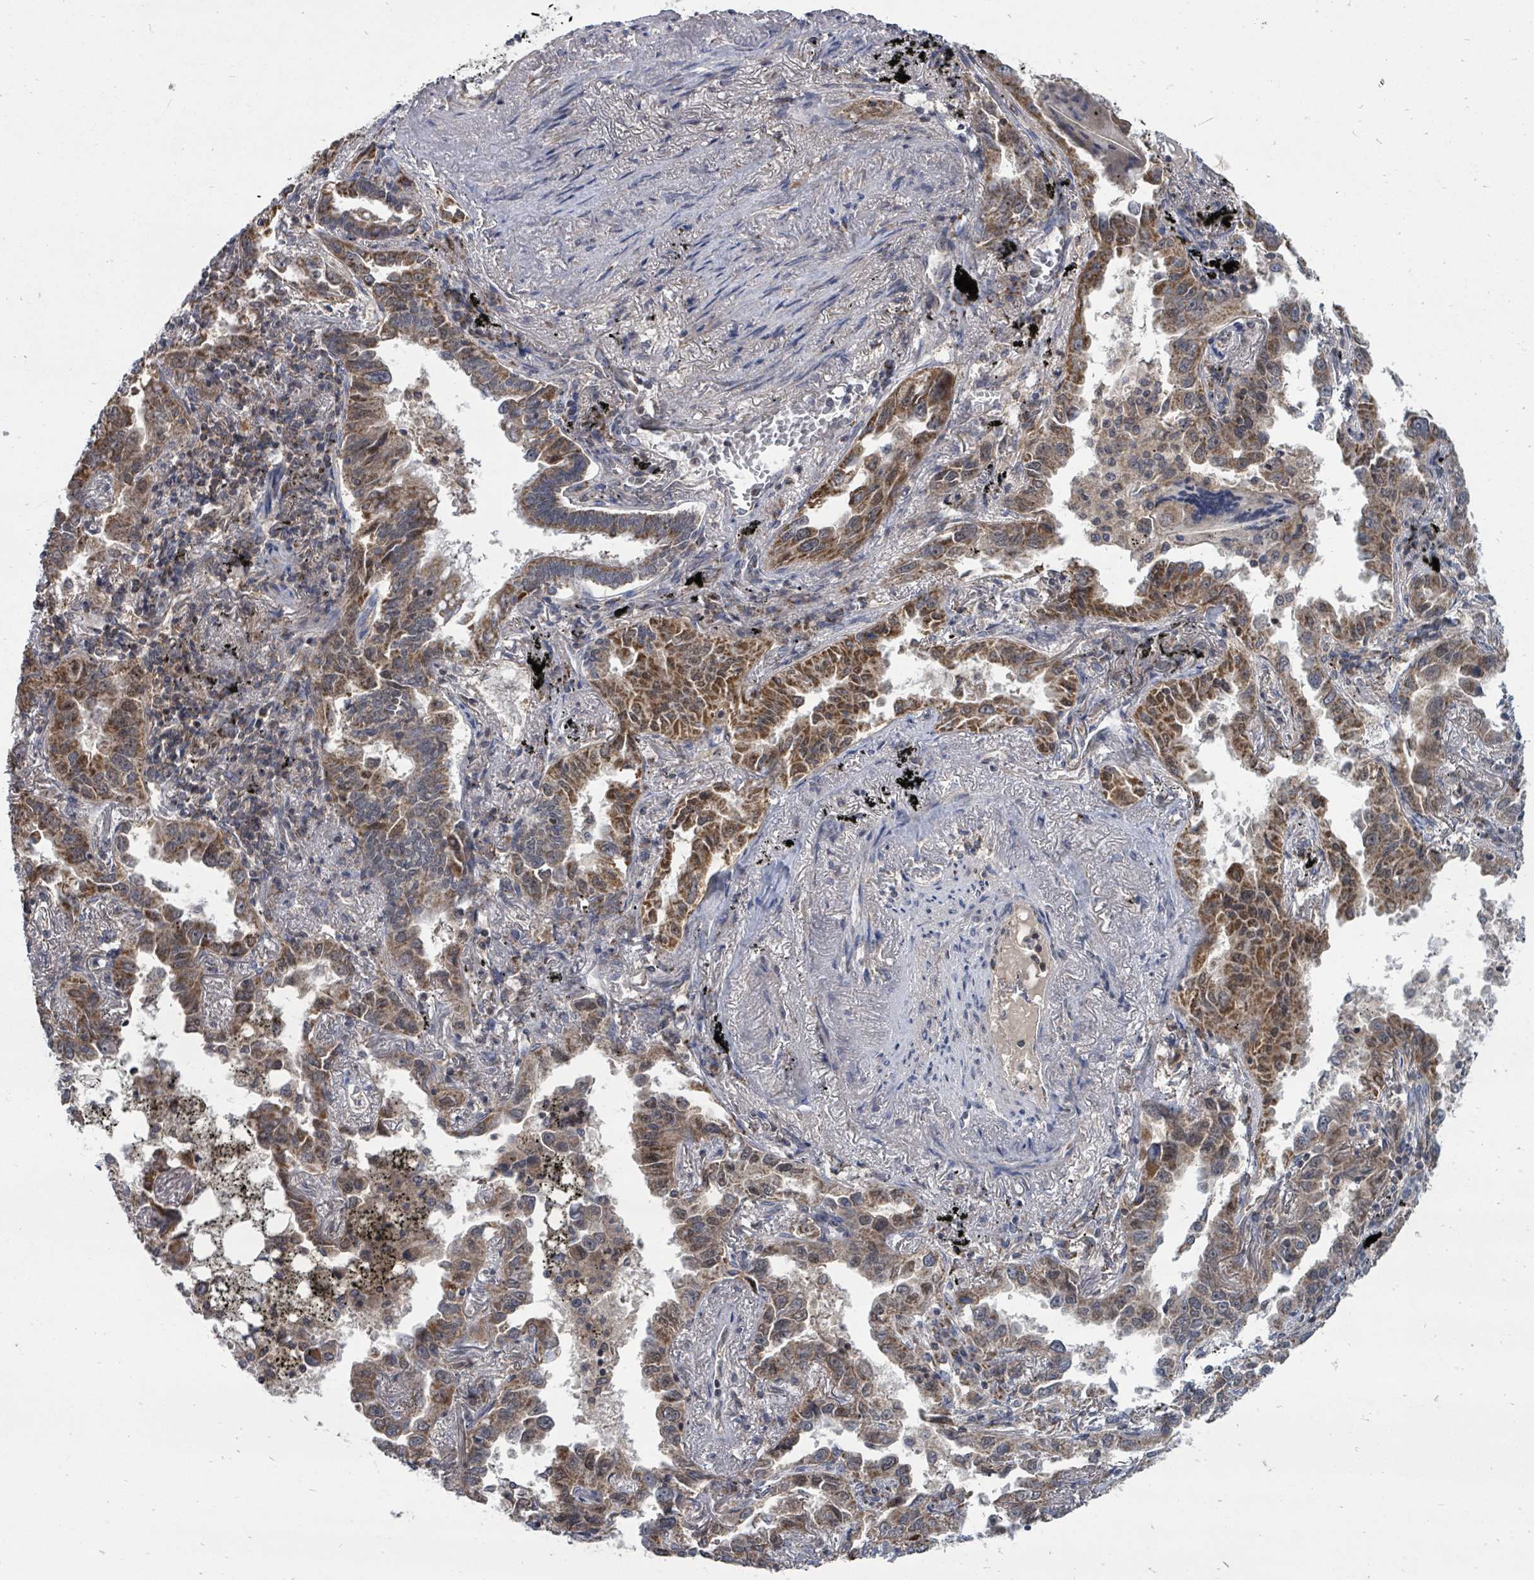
{"staining": {"intensity": "moderate", "quantity": ">75%", "location": "cytoplasmic/membranous"}, "tissue": "lung cancer", "cell_type": "Tumor cells", "image_type": "cancer", "snomed": [{"axis": "morphology", "description": "Adenocarcinoma, NOS"}, {"axis": "topography", "description": "Lung"}], "caption": "The micrograph exhibits immunohistochemical staining of adenocarcinoma (lung). There is moderate cytoplasmic/membranous expression is present in about >75% of tumor cells. The staining was performed using DAB (3,3'-diaminobenzidine) to visualize the protein expression in brown, while the nuclei were stained in blue with hematoxylin (Magnification: 20x).", "gene": "MAGOHB", "patient": {"sex": "male", "age": 67}}